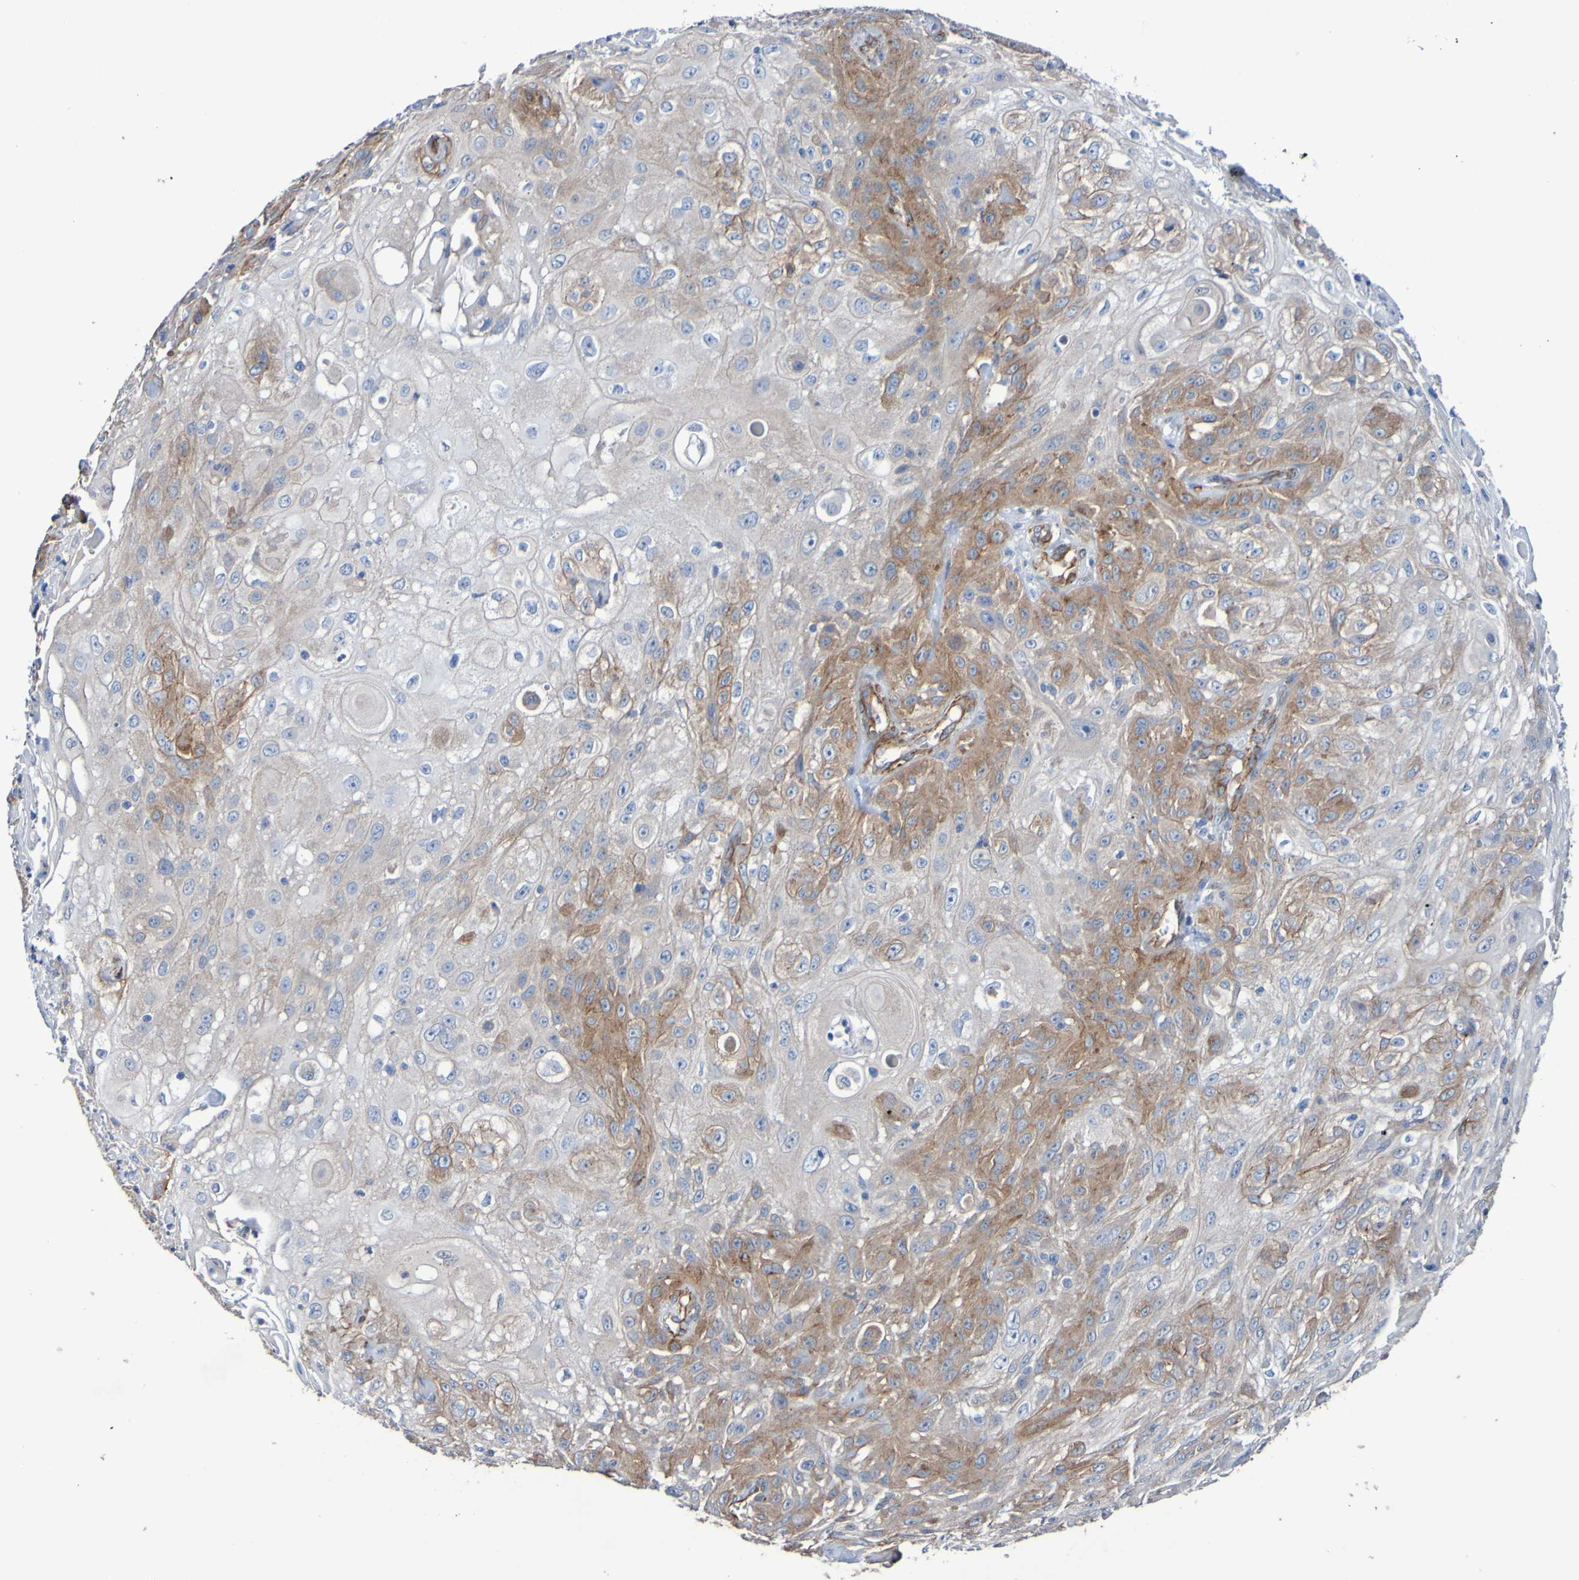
{"staining": {"intensity": "moderate", "quantity": "25%-75%", "location": "cytoplasmic/membranous"}, "tissue": "skin cancer", "cell_type": "Tumor cells", "image_type": "cancer", "snomed": [{"axis": "morphology", "description": "Squamous cell carcinoma, NOS"}, {"axis": "topography", "description": "Skin"}], "caption": "This image displays immunohistochemistry staining of human skin squamous cell carcinoma, with medium moderate cytoplasmic/membranous staining in about 25%-75% of tumor cells.", "gene": "ELMOD3", "patient": {"sex": "male", "age": 75}}